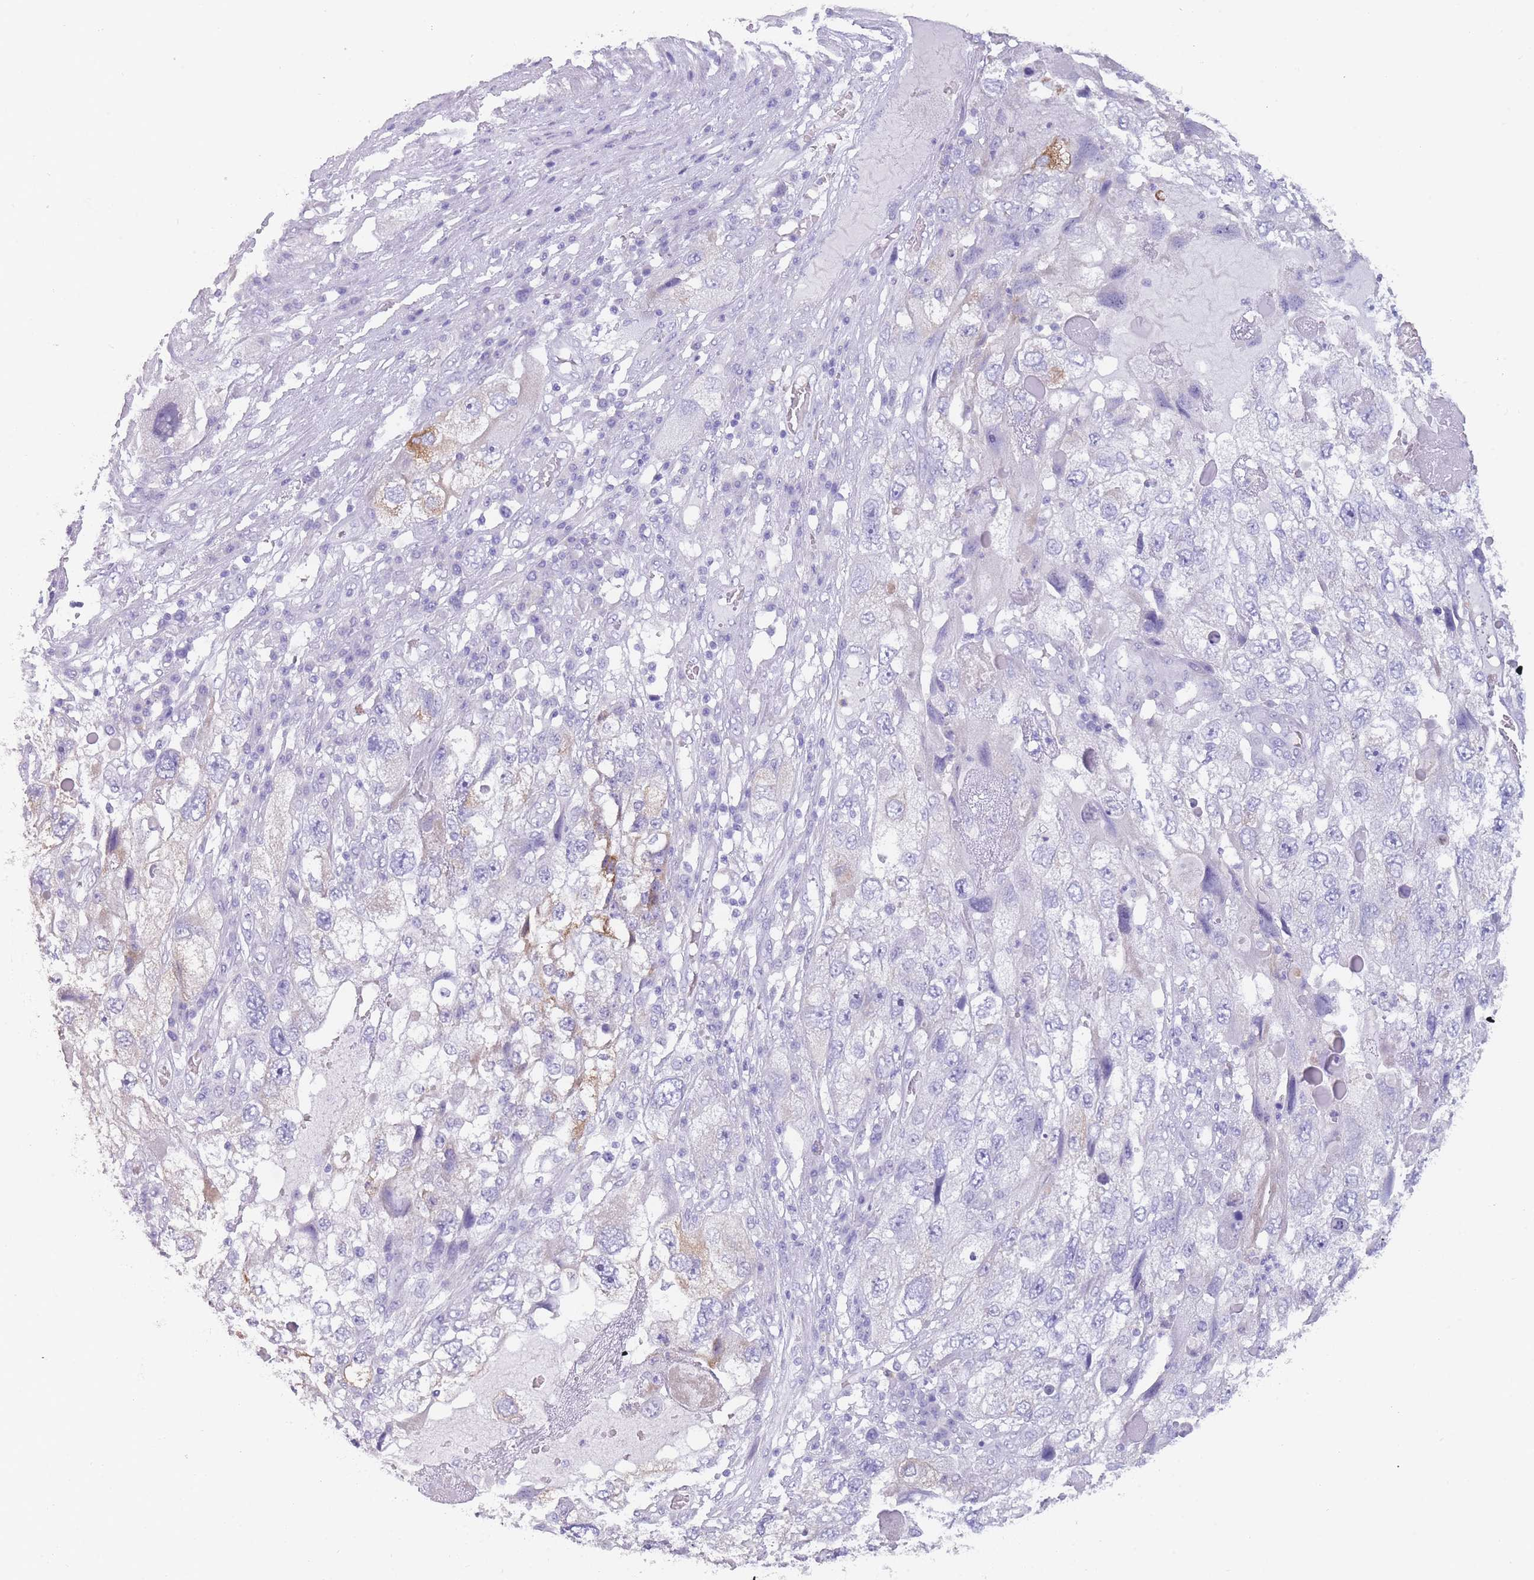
{"staining": {"intensity": "moderate", "quantity": "<25%", "location": "cytoplasmic/membranous"}, "tissue": "endometrial cancer", "cell_type": "Tumor cells", "image_type": "cancer", "snomed": [{"axis": "morphology", "description": "Adenocarcinoma, NOS"}, {"axis": "topography", "description": "Endometrium"}], "caption": "Protein staining of endometrial cancer (adenocarcinoma) tissue demonstrates moderate cytoplasmic/membranous positivity in approximately <25% of tumor cells.", "gene": "ZNF627", "patient": {"sex": "female", "age": 49}}